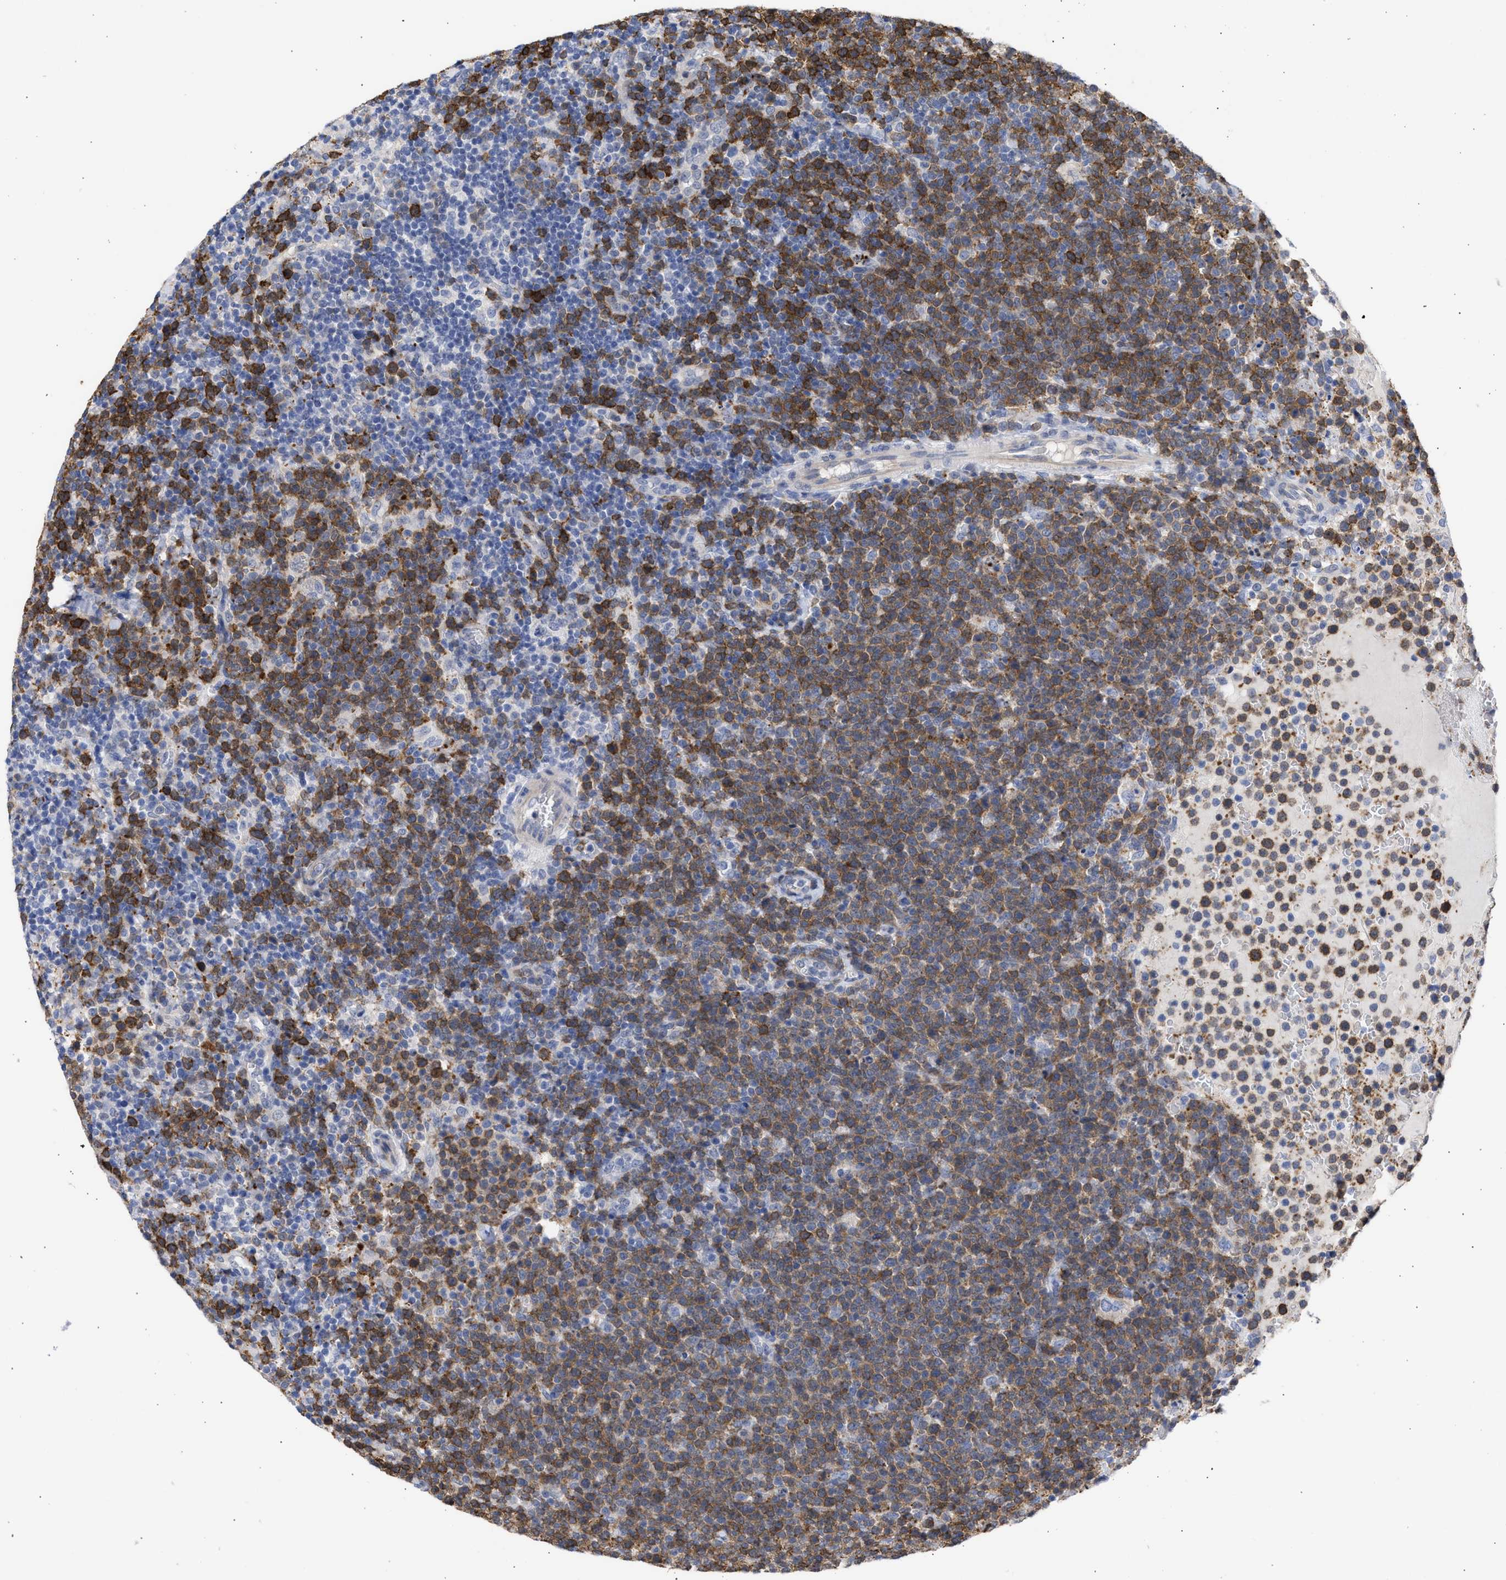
{"staining": {"intensity": "moderate", "quantity": "25%-75%", "location": "cytoplasmic/membranous"}, "tissue": "lymphoma", "cell_type": "Tumor cells", "image_type": "cancer", "snomed": [{"axis": "morphology", "description": "Malignant lymphoma, non-Hodgkin's type, High grade"}, {"axis": "topography", "description": "Lymph node"}], "caption": "Immunohistochemistry (IHC) histopathology image of human lymphoma stained for a protein (brown), which displays medium levels of moderate cytoplasmic/membranous positivity in approximately 25%-75% of tumor cells.", "gene": "THRA", "patient": {"sex": "male", "age": 61}}